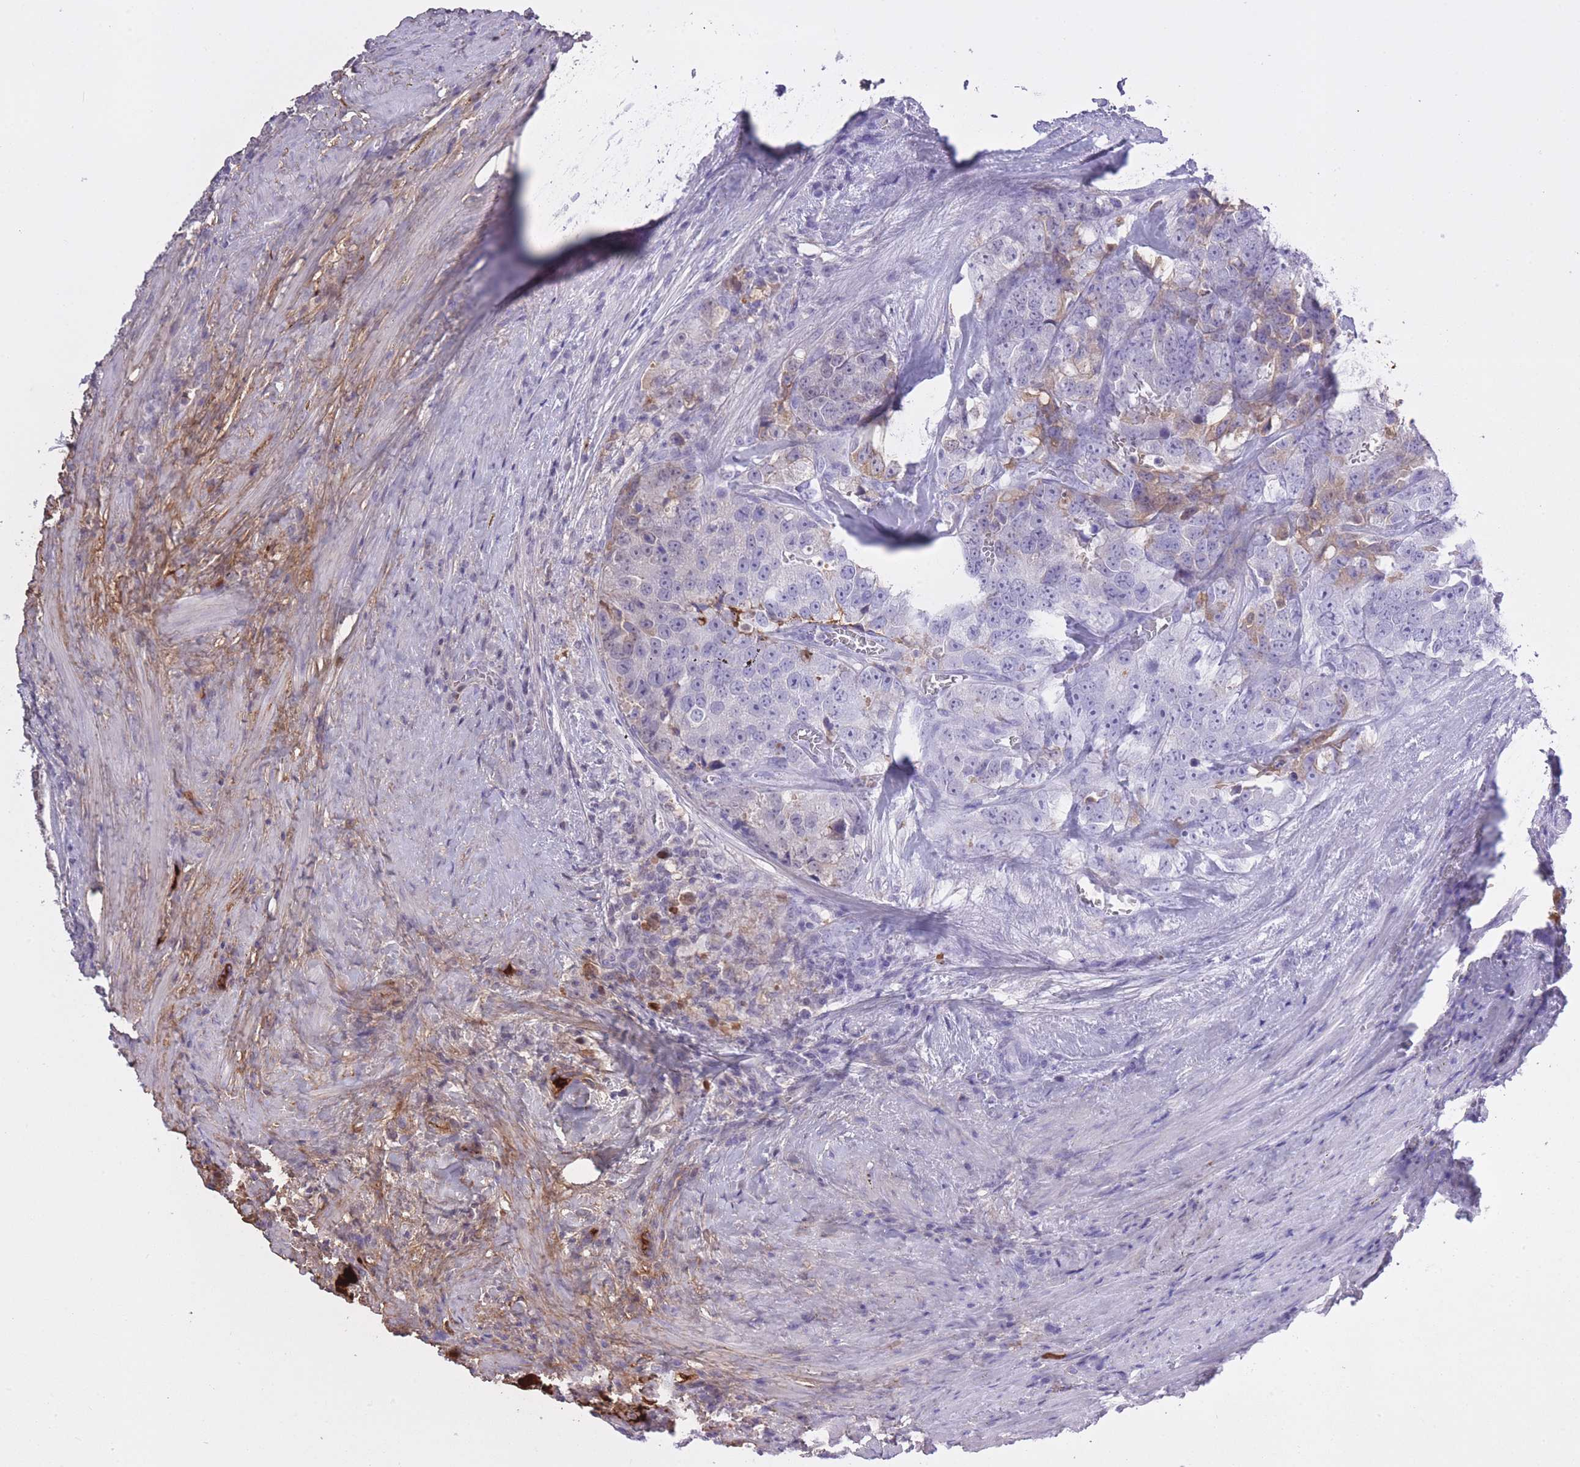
{"staining": {"intensity": "moderate", "quantity": "<25%", "location": "cytoplasmic/membranous"}, "tissue": "prostate cancer", "cell_type": "Tumor cells", "image_type": "cancer", "snomed": [{"axis": "morphology", "description": "Adenocarcinoma, High grade"}, {"axis": "topography", "description": "Prostate"}], "caption": "Prostate cancer stained with DAB immunohistochemistry (IHC) exhibits low levels of moderate cytoplasmic/membranous staining in approximately <25% of tumor cells.", "gene": "AP3S2", "patient": {"sex": "male", "age": 71}}